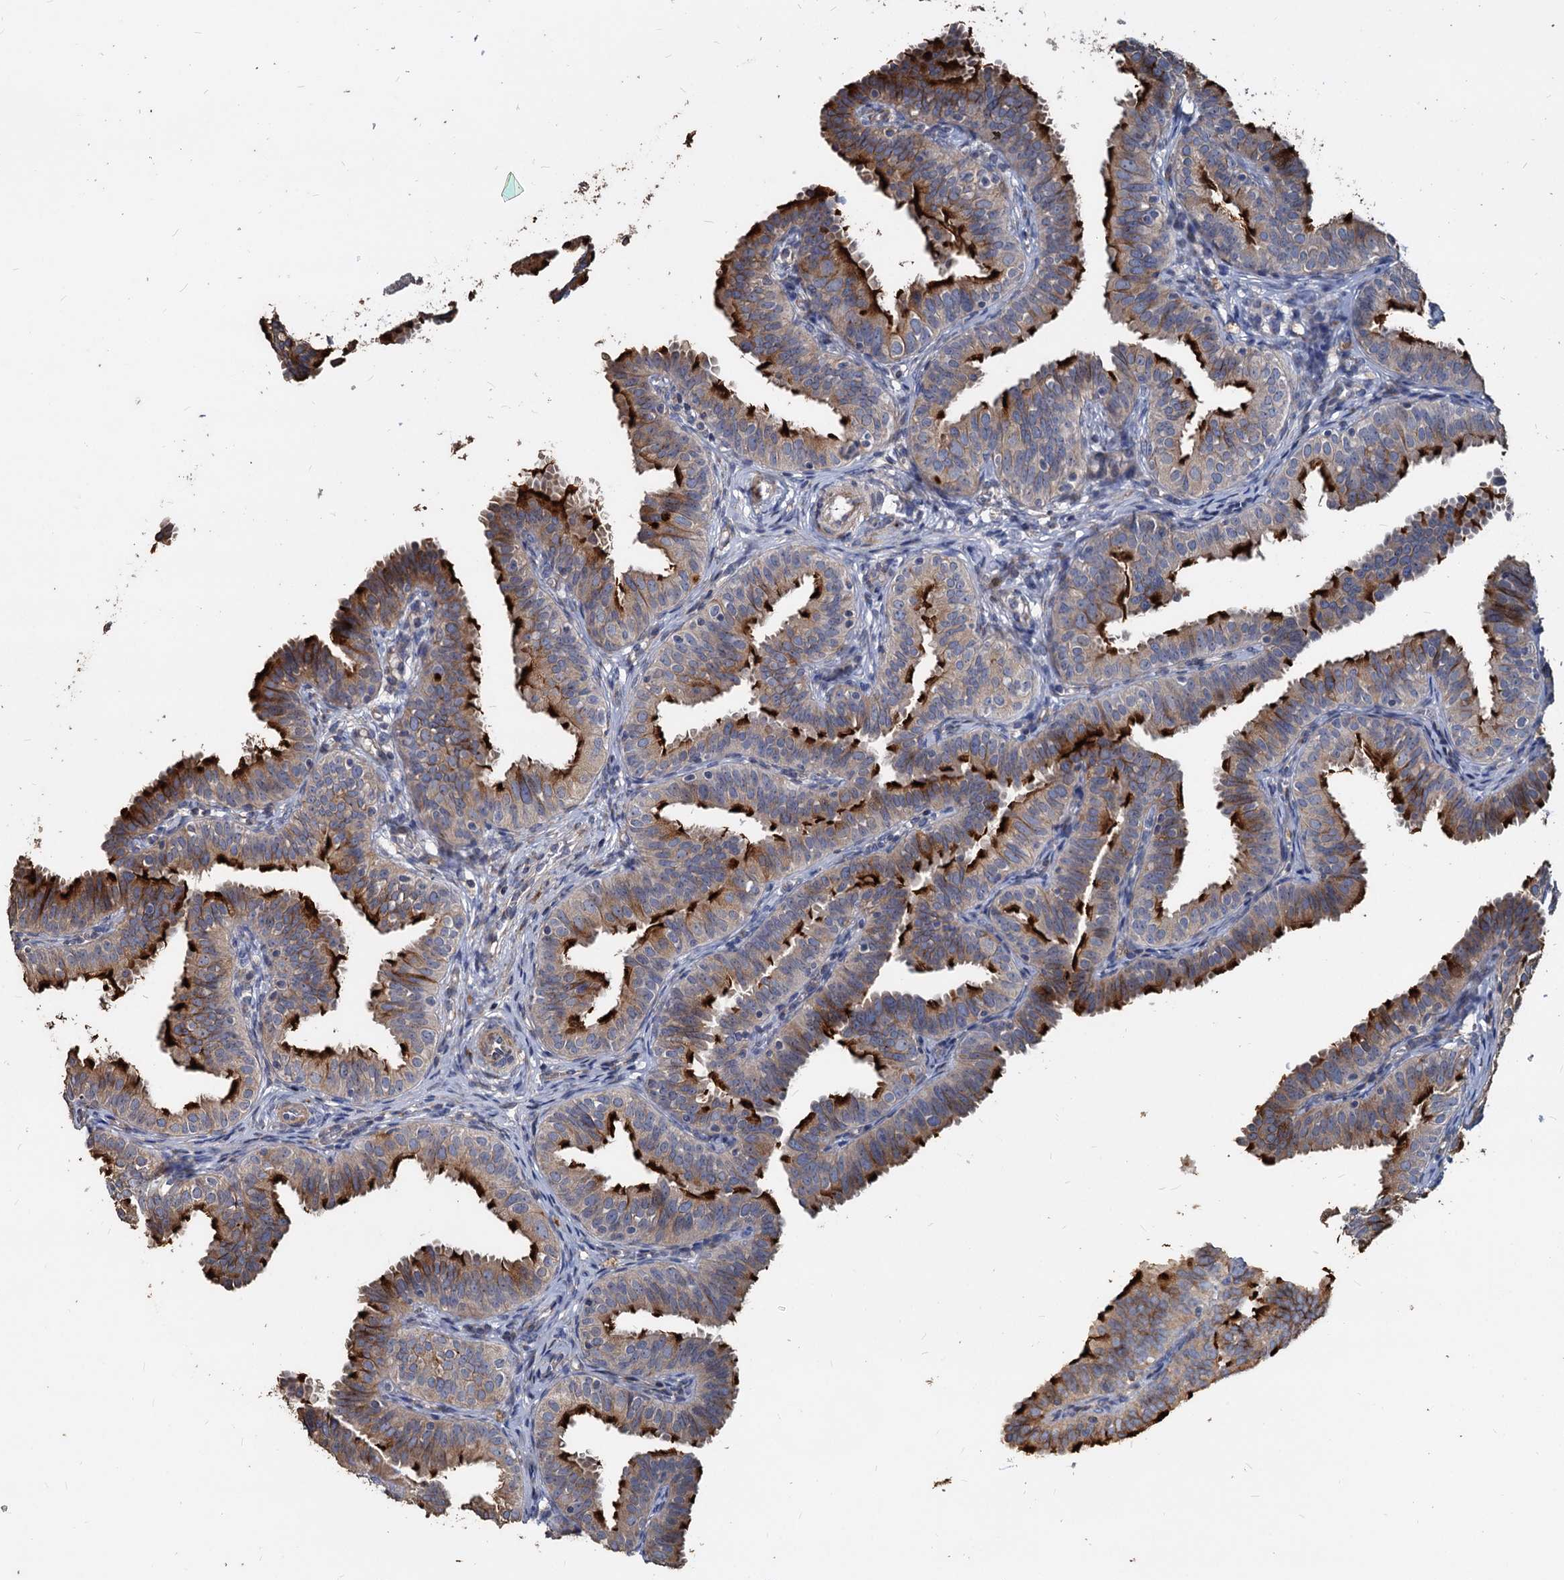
{"staining": {"intensity": "strong", "quantity": "25%-75%", "location": "cytoplasmic/membranous"}, "tissue": "fallopian tube", "cell_type": "Glandular cells", "image_type": "normal", "snomed": [{"axis": "morphology", "description": "Normal tissue, NOS"}, {"axis": "topography", "description": "Fallopian tube"}], "caption": "This is an image of immunohistochemistry (IHC) staining of benign fallopian tube, which shows strong expression in the cytoplasmic/membranous of glandular cells.", "gene": "DEPDC4", "patient": {"sex": "female", "age": 35}}